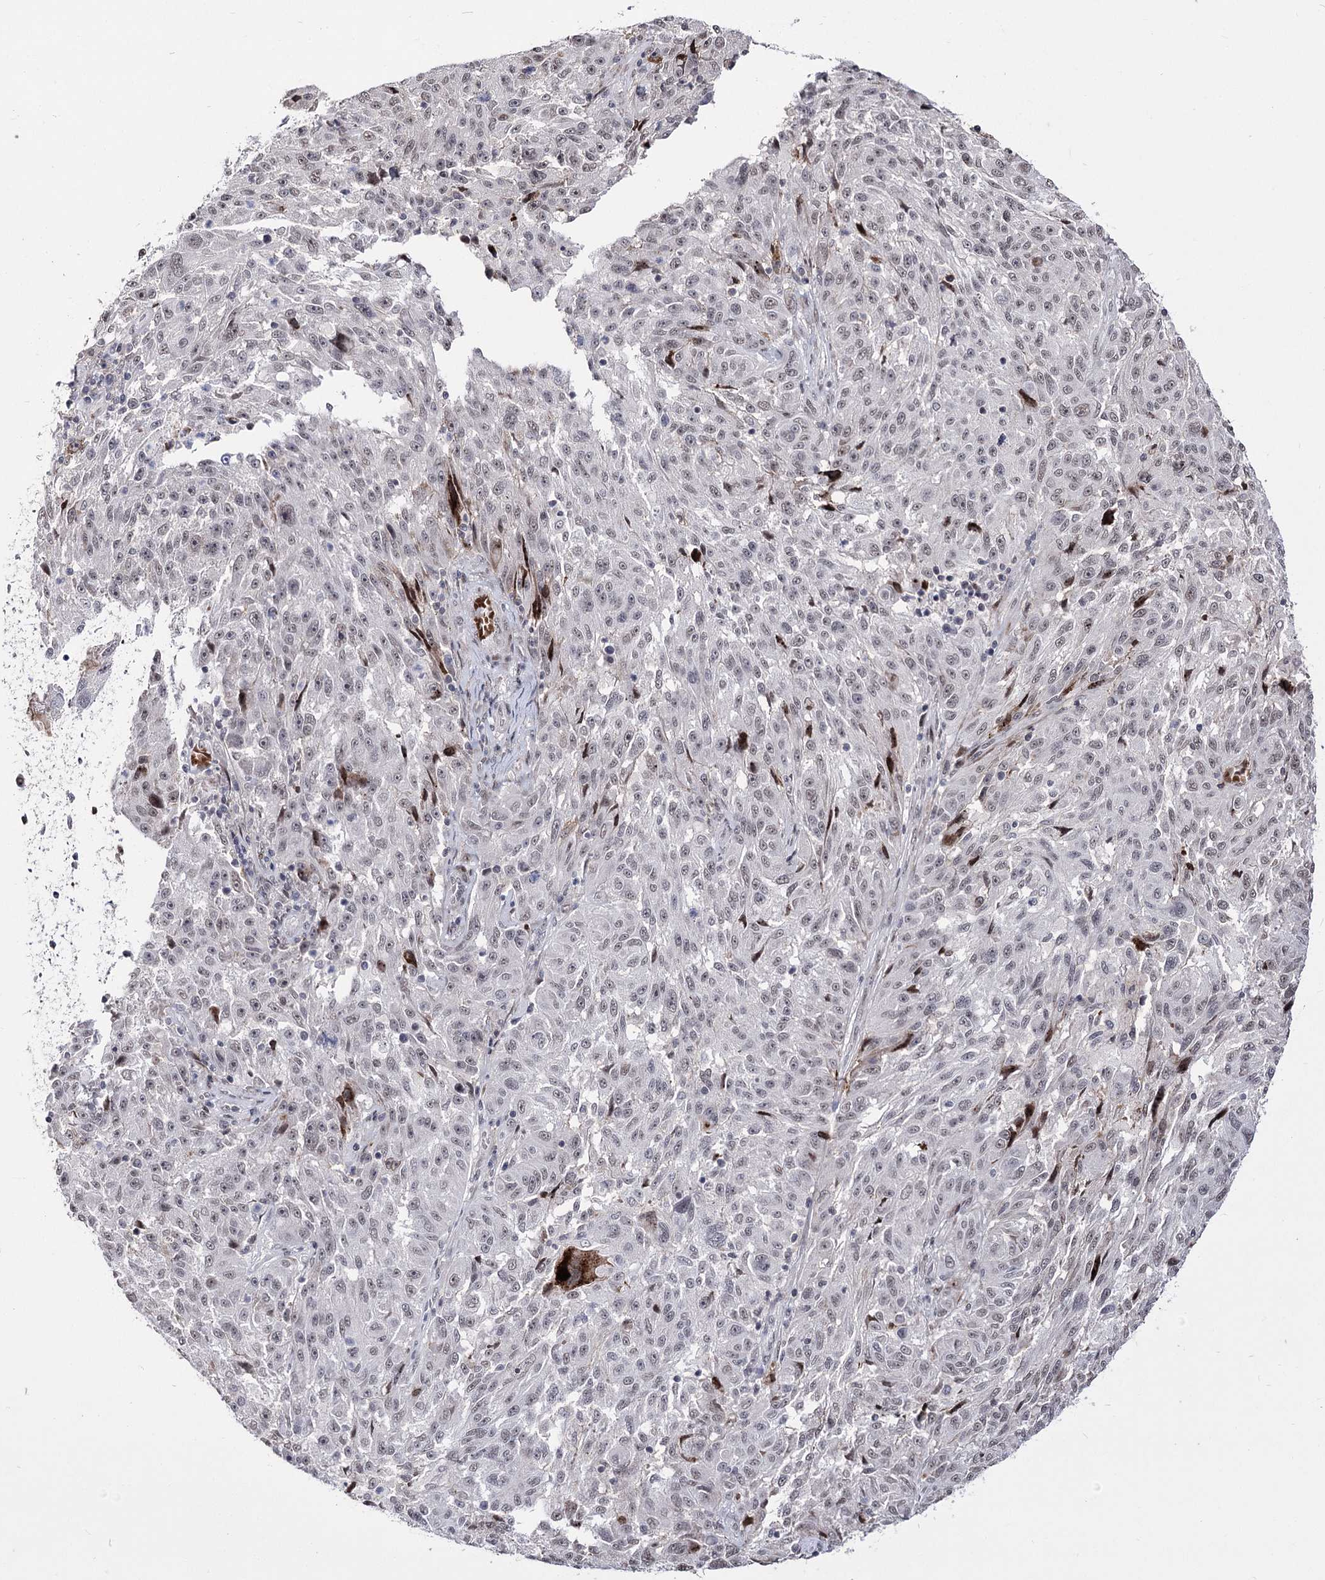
{"staining": {"intensity": "weak", "quantity": ">75%", "location": "nuclear"}, "tissue": "melanoma", "cell_type": "Tumor cells", "image_type": "cancer", "snomed": [{"axis": "morphology", "description": "Malignant melanoma, NOS"}, {"axis": "topography", "description": "Skin"}], "caption": "A brown stain shows weak nuclear staining of a protein in human melanoma tumor cells. (Brightfield microscopy of DAB IHC at high magnification).", "gene": "STOX1", "patient": {"sex": "male", "age": 53}}